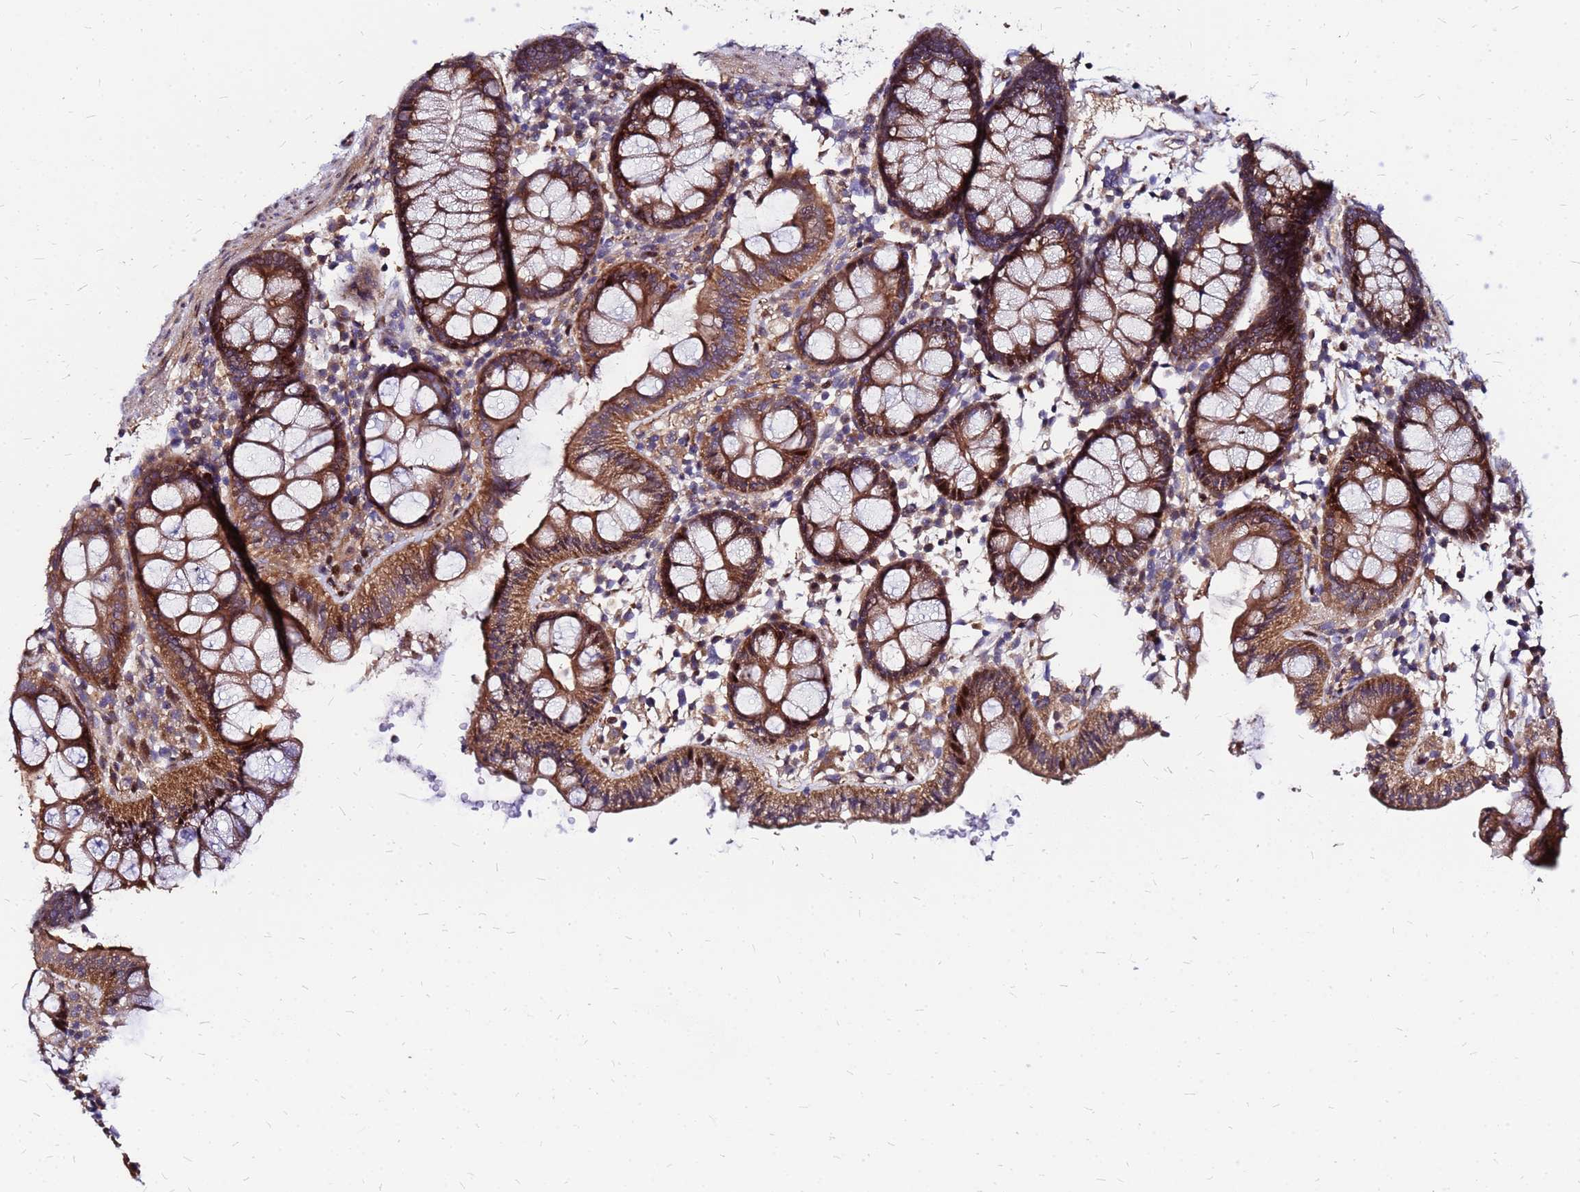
{"staining": {"intensity": "moderate", "quantity": ">75%", "location": "cytoplasmic/membranous"}, "tissue": "colon", "cell_type": "Endothelial cells", "image_type": "normal", "snomed": [{"axis": "morphology", "description": "Normal tissue, NOS"}, {"axis": "topography", "description": "Colon"}], "caption": "About >75% of endothelial cells in normal human colon reveal moderate cytoplasmic/membranous protein expression as visualized by brown immunohistochemical staining.", "gene": "ARHGEF35", "patient": {"sex": "male", "age": 75}}